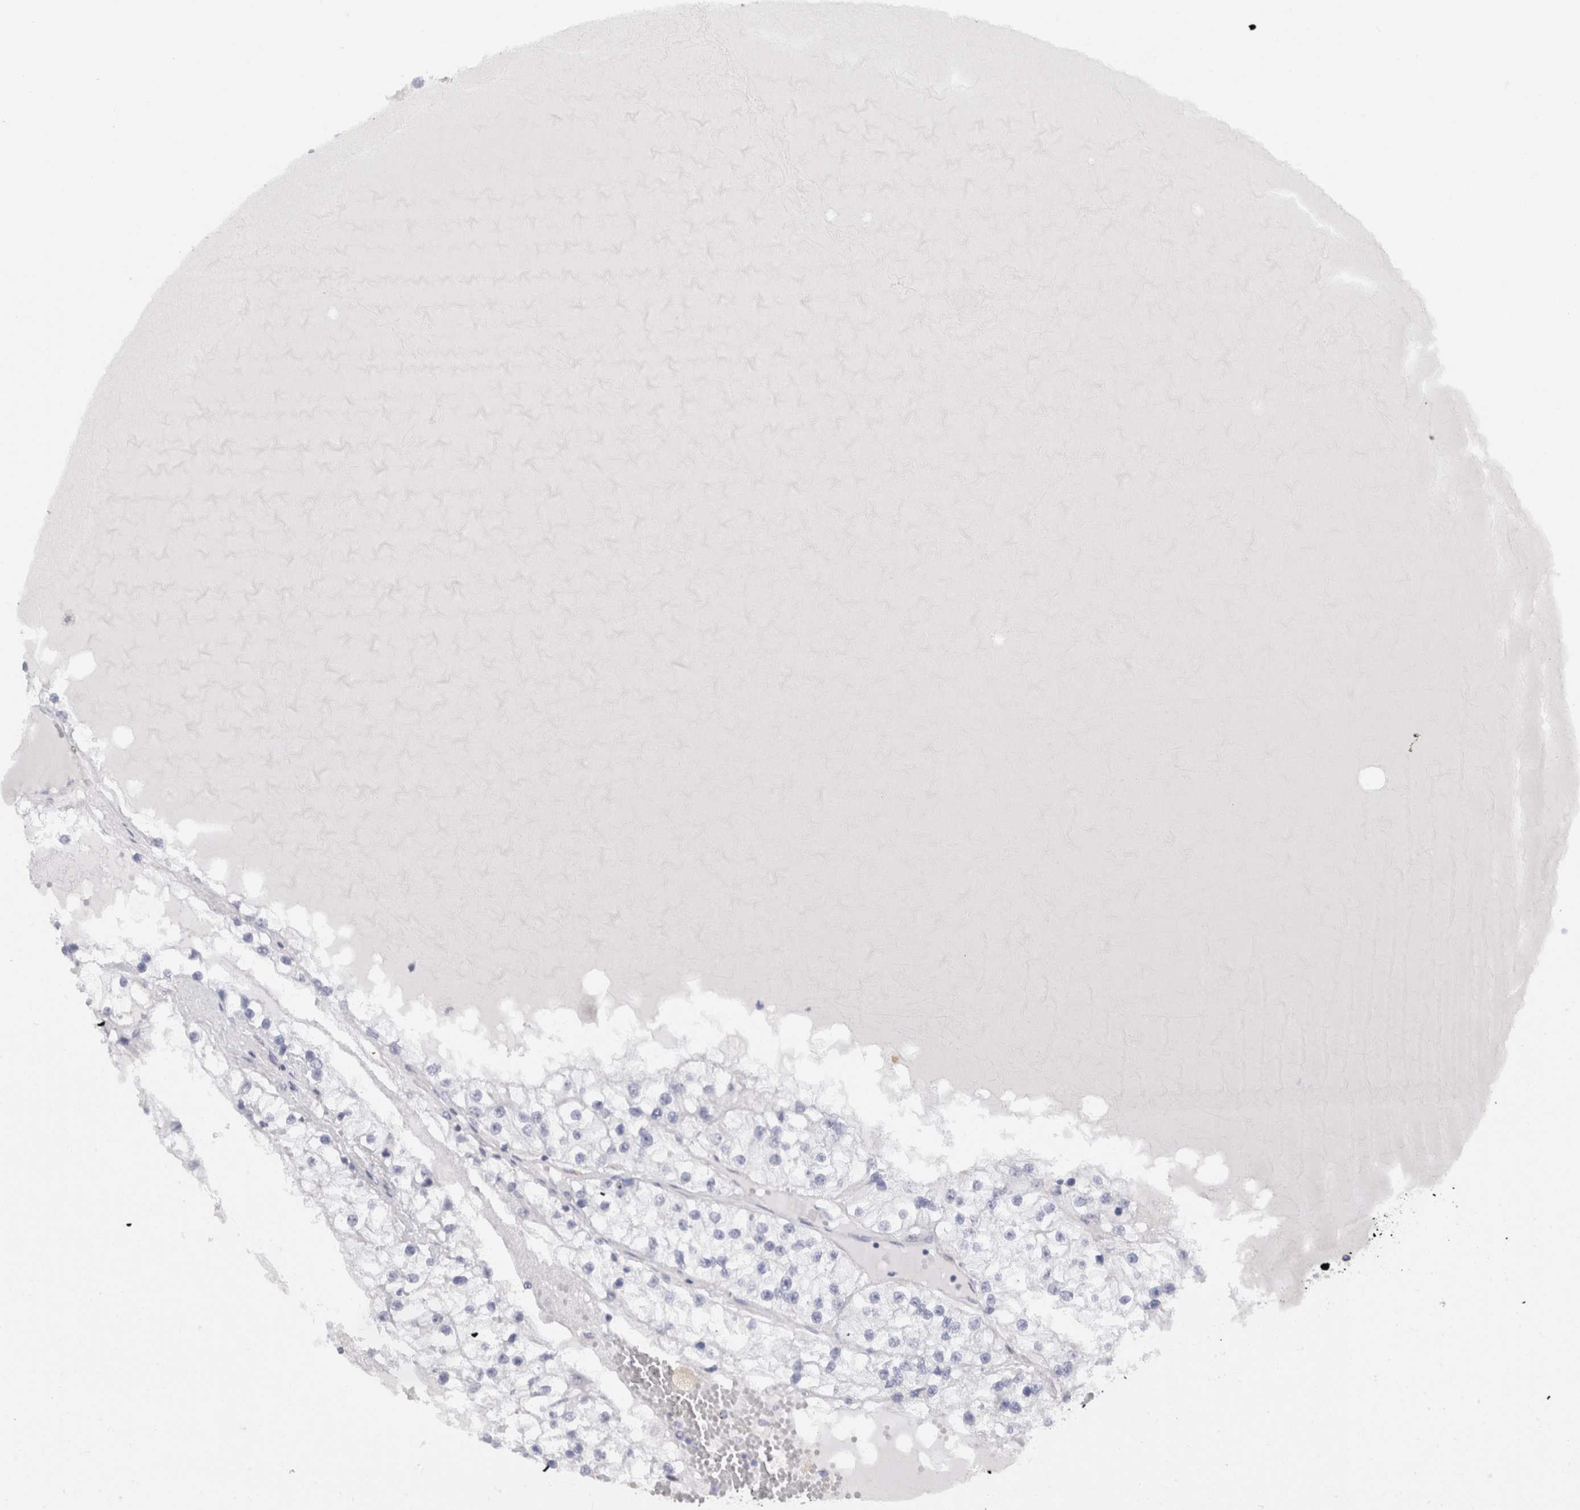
{"staining": {"intensity": "negative", "quantity": "none", "location": "none"}, "tissue": "renal cancer", "cell_type": "Tumor cells", "image_type": "cancer", "snomed": [{"axis": "morphology", "description": "Adenocarcinoma, NOS"}, {"axis": "topography", "description": "Kidney"}], "caption": "This is a histopathology image of IHC staining of renal cancer (adenocarcinoma), which shows no staining in tumor cells.", "gene": "C9orf50", "patient": {"sex": "male", "age": 68}}